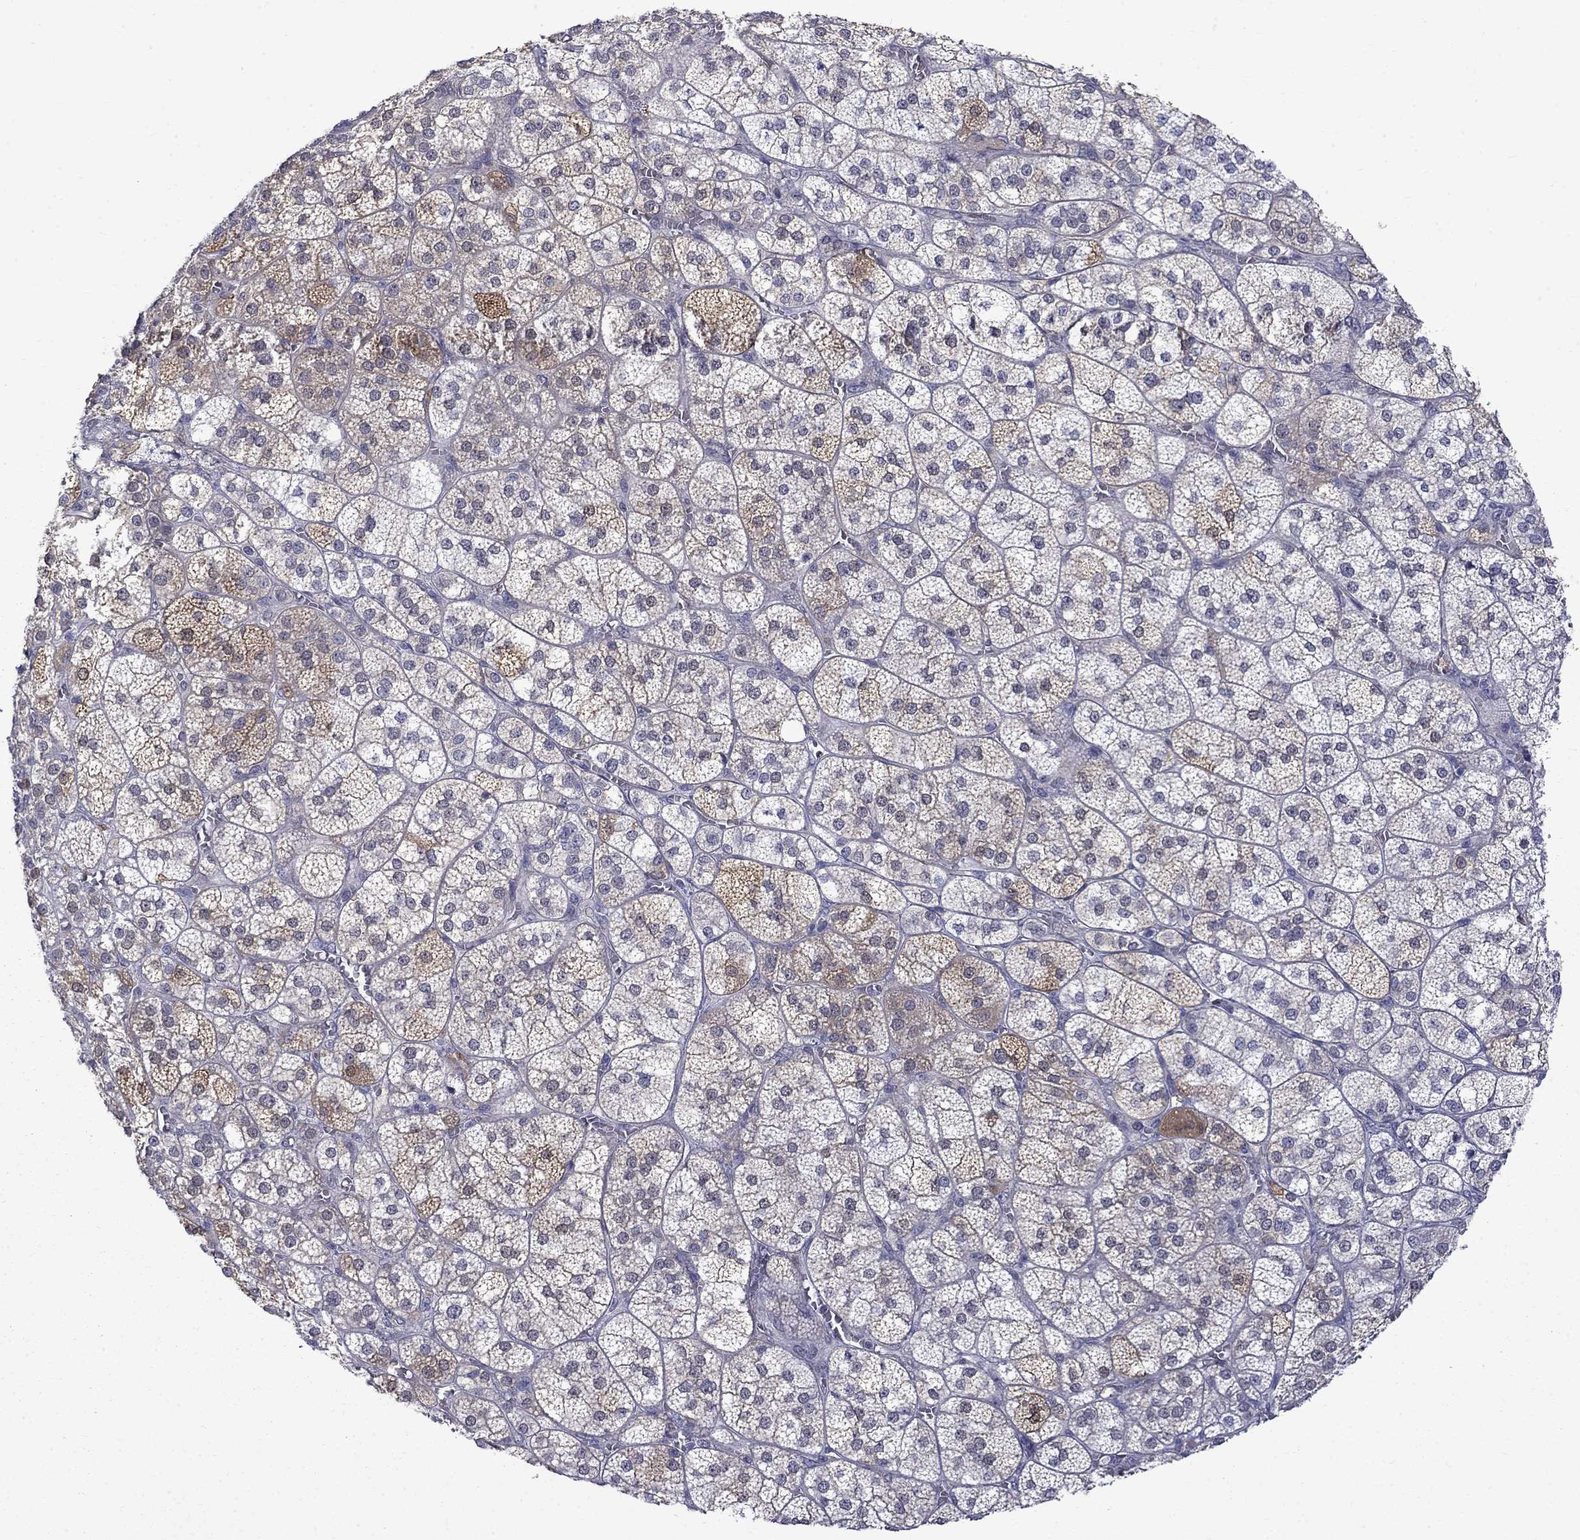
{"staining": {"intensity": "strong", "quantity": "<25%", "location": "cytoplasmic/membranous"}, "tissue": "adrenal gland", "cell_type": "Glandular cells", "image_type": "normal", "snomed": [{"axis": "morphology", "description": "Normal tissue, NOS"}, {"axis": "topography", "description": "Adrenal gland"}], "caption": "The photomicrograph demonstrates a brown stain indicating the presence of a protein in the cytoplasmic/membranous of glandular cells in adrenal gland. Nuclei are stained in blue.", "gene": "PCBP2", "patient": {"sex": "female", "age": 60}}